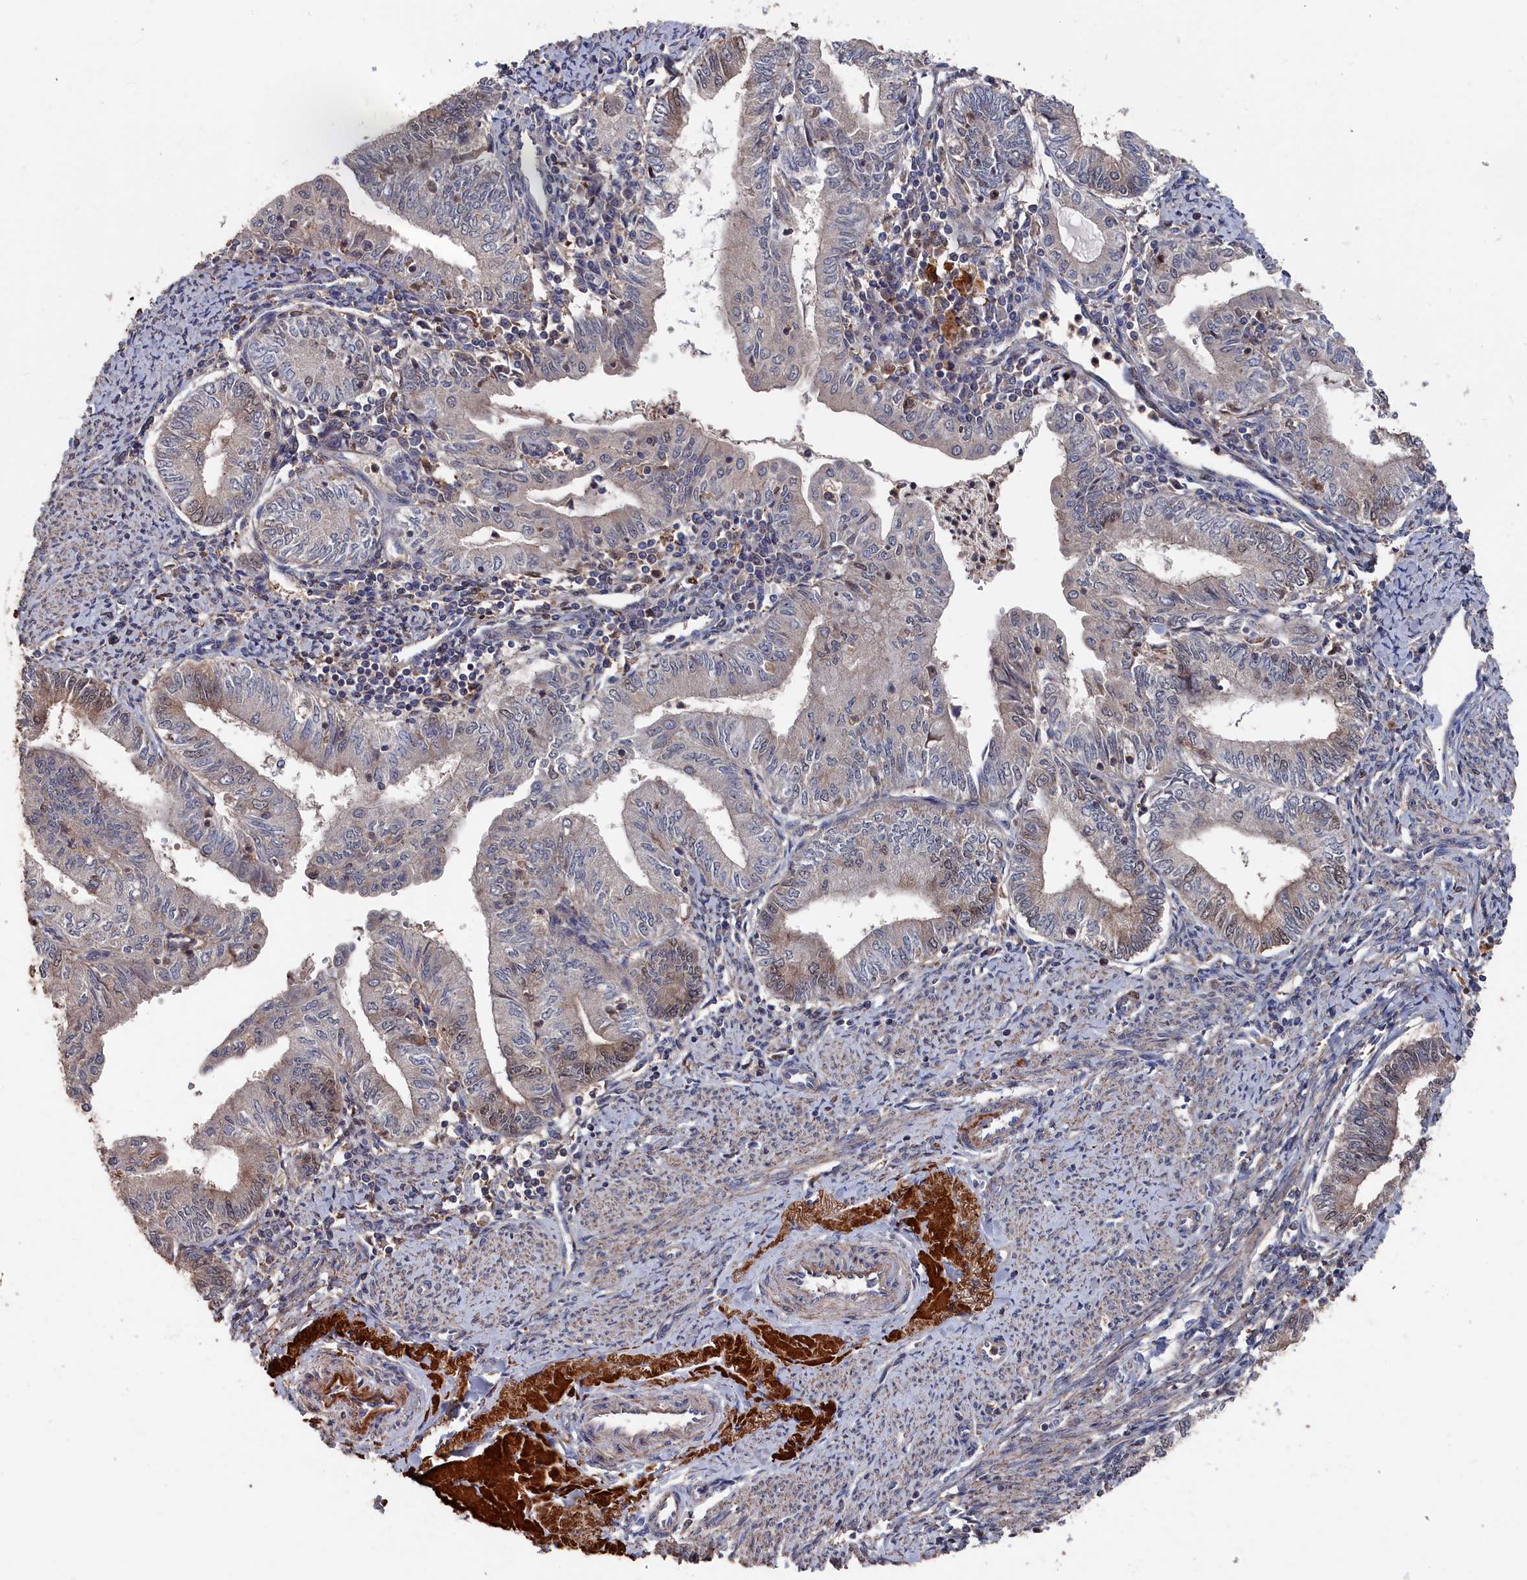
{"staining": {"intensity": "weak", "quantity": "<25%", "location": "cytoplasmic/membranous,nuclear"}, "tissue": "endometrial cancer", "cell_type": "Tumor cells", "image_type": "cancer", "snomed": [{"axis": "morphology", "description": "Adenocarcinoma, NOS"}, {"axis": "topography", "description": "Endometrium"}], "caption": "Immunohistochemical staining of human endometrial adenocarcinoma demonstrates no significant positivity in tumor cells.", "gene": "RMI2", "patient": {"sex": "female", "age": 66}}